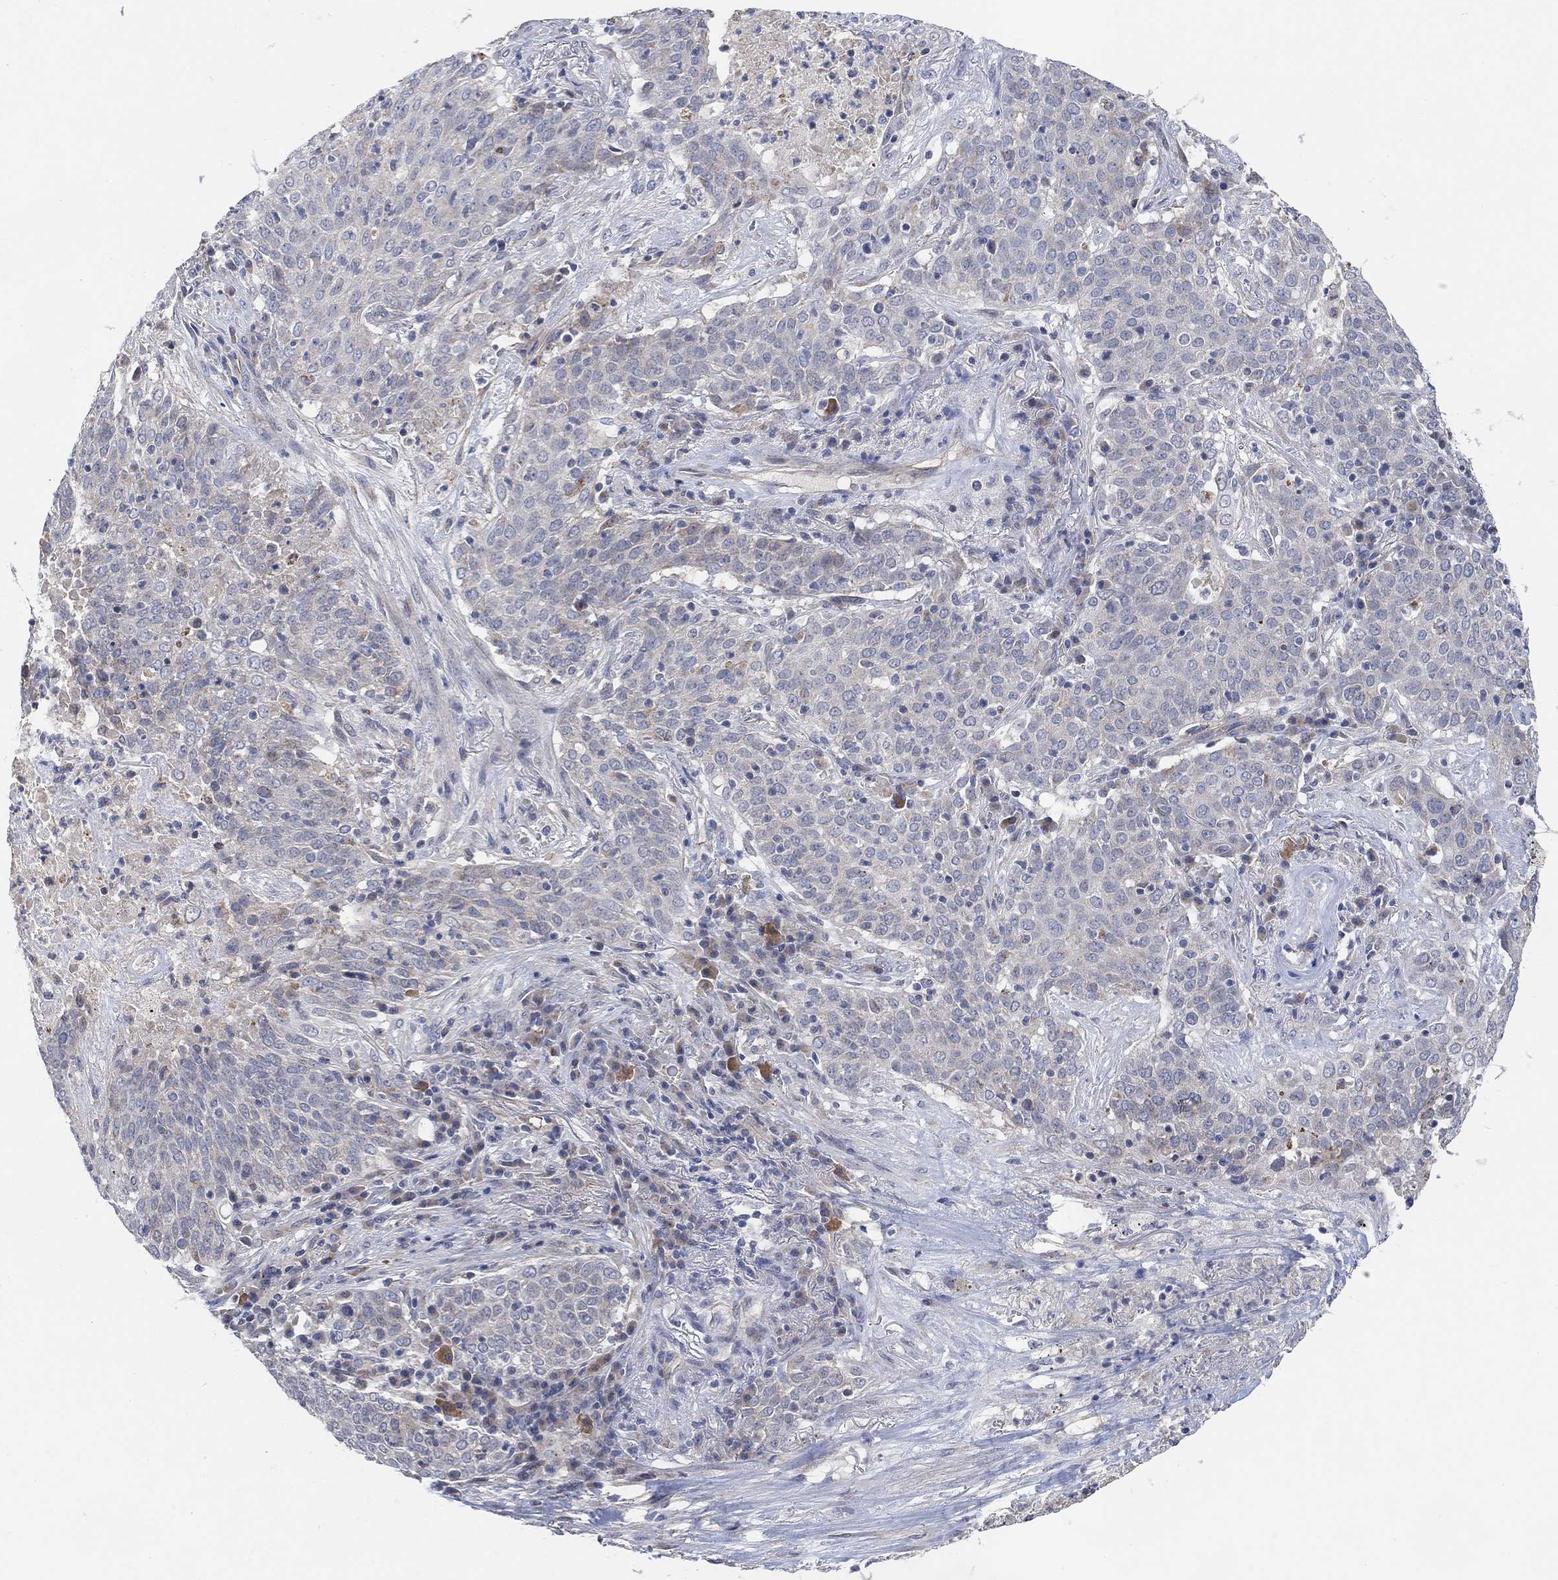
{"staining": {"intensity": "negative", "quantity": "none", "location": "none"}, "tissue": "lung cancer", "cell_type": "Tumor cells", "image_type": "cancer", "snomed": [{"axis": "morphology", "description": "Squamous cell carcinoma, NOS"}, {"axis": "topography", "description": "Lung"}], "caption": "Lung cancer (squamous cell carcinoma) was stained to show a protein in brown. There is no significant expression in tumor cells.", "gene": "HCRTR1", "patient": {"sex": "male", "age": 82}}